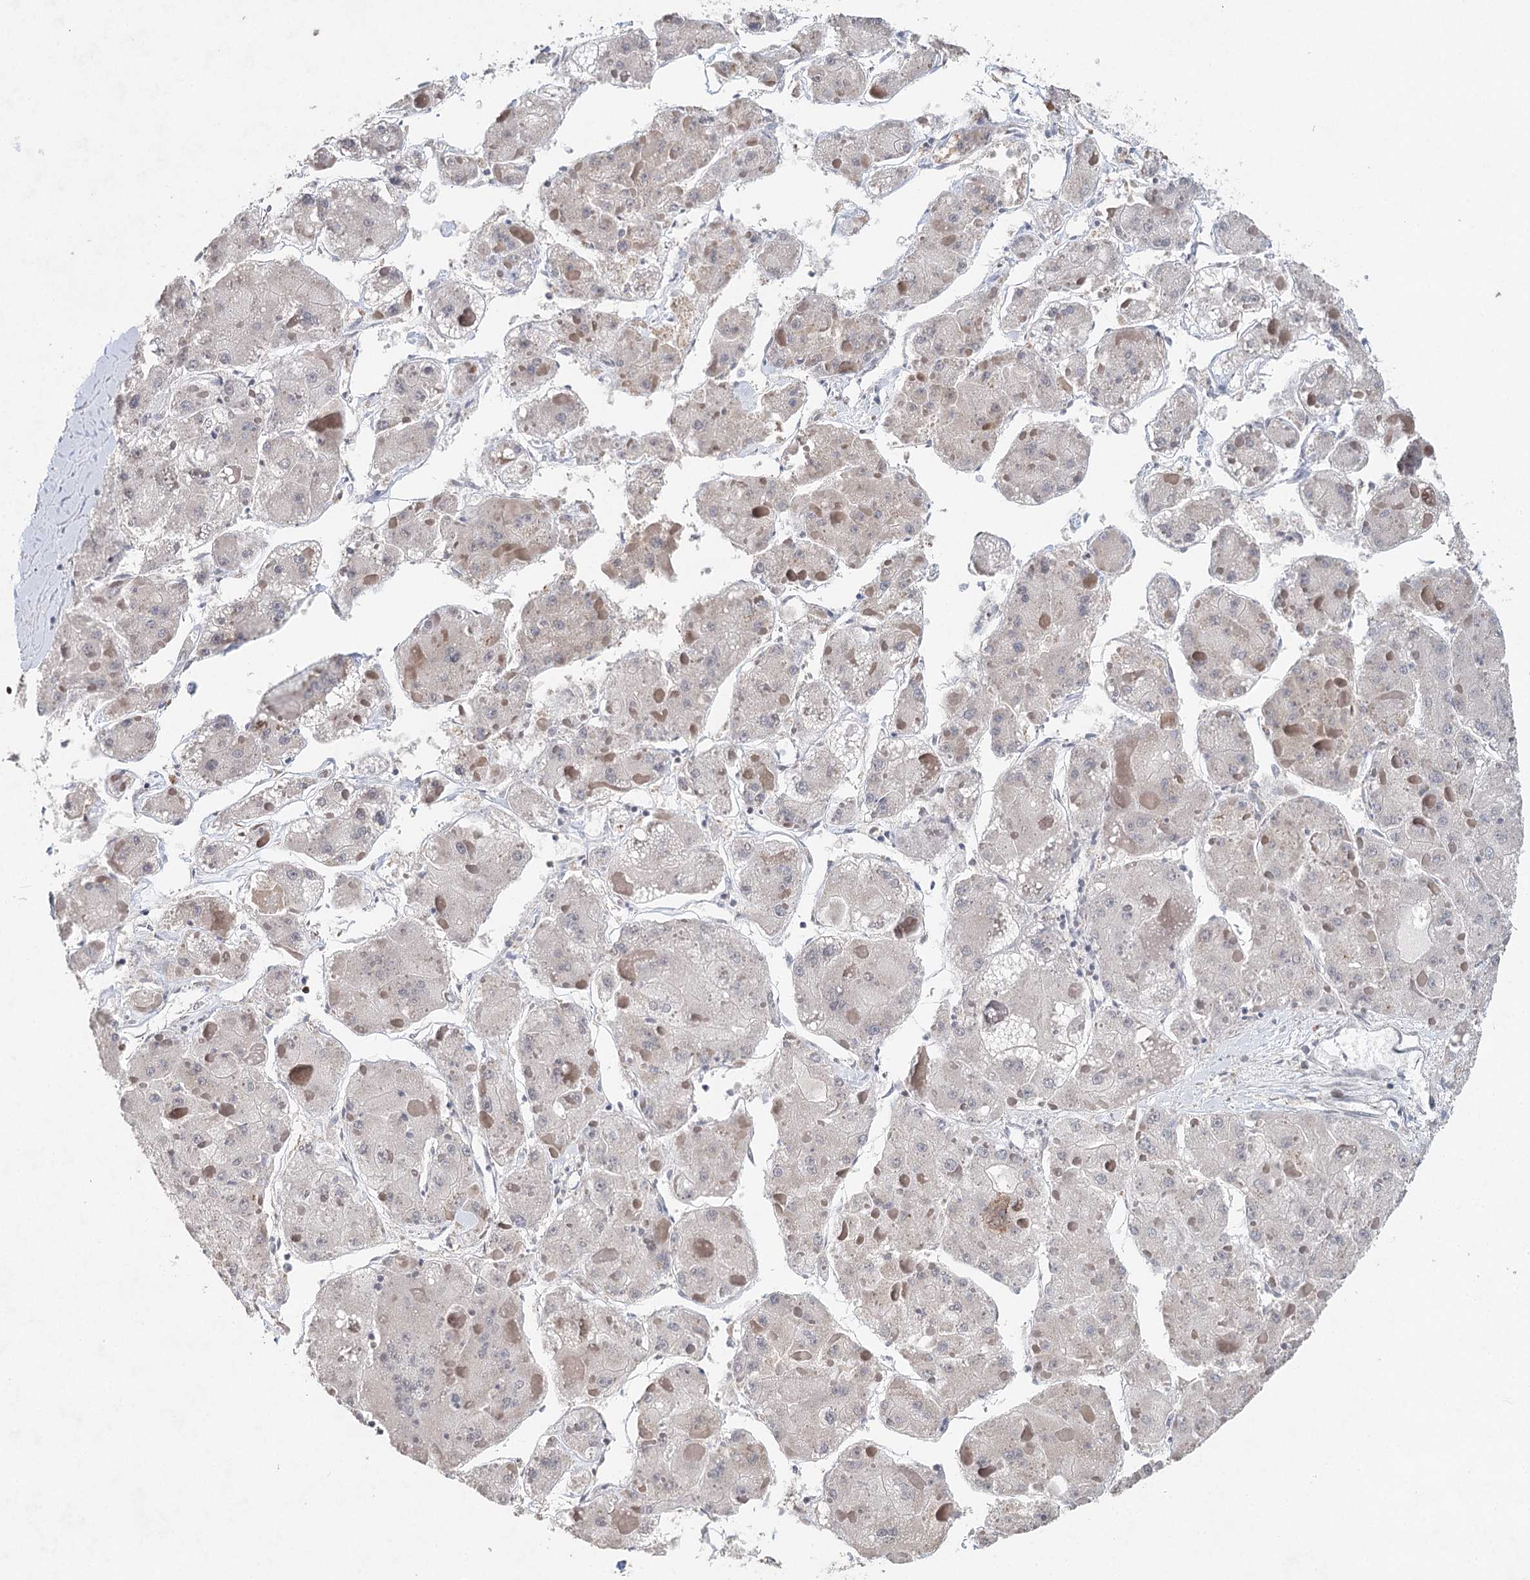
{"staining": {"intensity": "negative", "quantity": "none", "location": "none"}, "tissue": "liver cancer", "cell_type": "Tumor cells", "image_type": "cancer", "snomed": [{"axis": "morphology", "description": "Carcinoma, Hepatocellular, NOS"}, {"axis": "topography", "description": "Liver"}], "caption": "The IHC micrograph has no significant staining in tumor cells of hepatocellular carcinoma (liver) tissue.", "gene": "FRMD4A", "patient": {"sex": "female", "age": 73}}